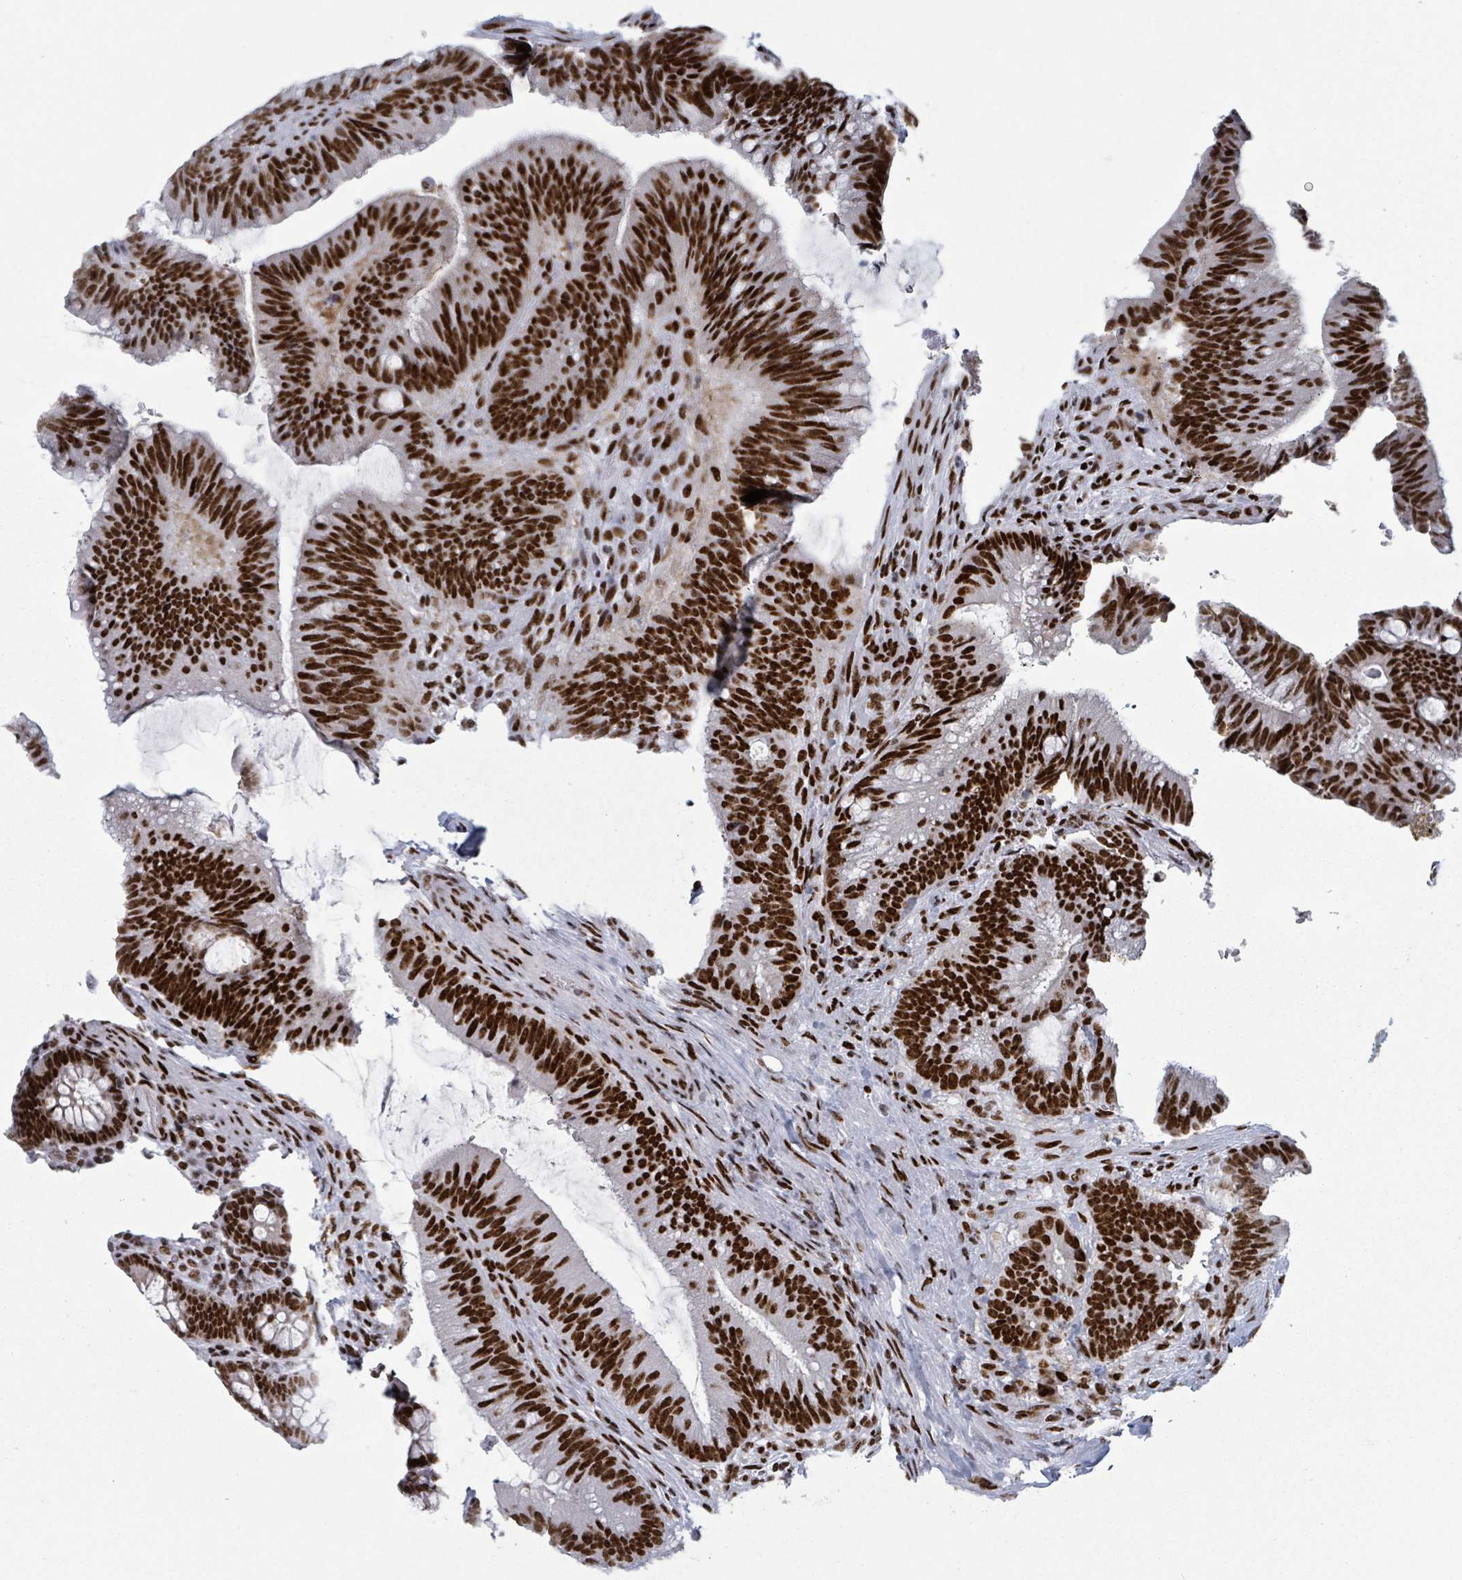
{"staining": {"intensity": "strong", "quantity": ">75%", "location": "nuclear"}, "tissue": "colorectal cancer", "cell_type": "Tumor cells", "image_type": "cancer", "snomed": [{"axis": "morphology", "description": "Adenocarcinoma, NOS"}, {"axis": "topography", "description": "Colon"}], "caption": "Immunohistochemical staining of colorectal cancer (adenocarcinoma) displays high levels of strong nuclear positivity in about >75% of tumor cells.", "gene": "DHX16", "patient": {"sex": "female", "age": 43}}